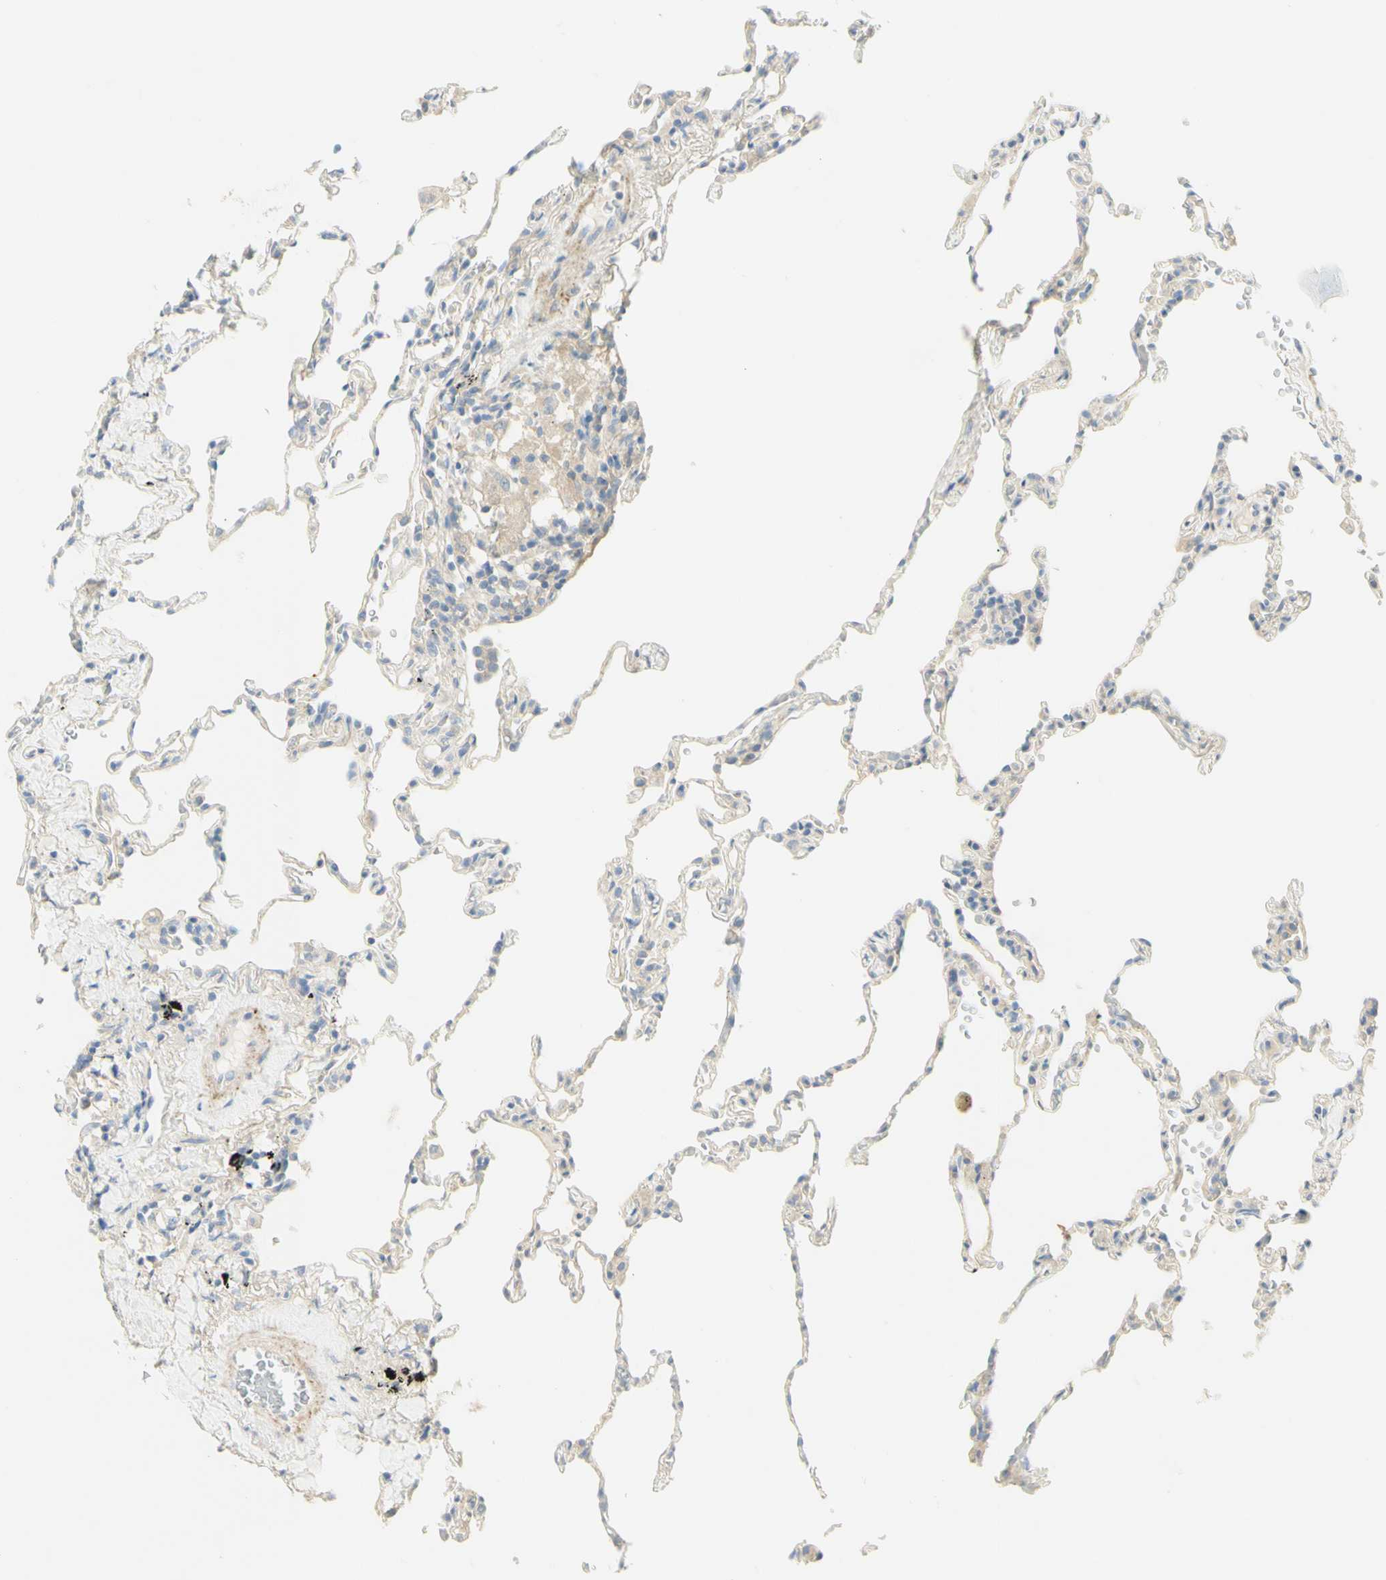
{"staining": {"intensity": "negative", "quantity": "none", "location": "none"}, "tissue": "lung", "cell_type": "Alveolar cells", "image_type": "normal", "snomed": [{"axis": "morphology", "description": "Normal tissue, NOS"}, {"axis": "topography", "description": "Lung"}], "caption": "IHC photomicrograph of unremarkable human lung stained for a protein (brown), which exhibits no staining in alveolar cells.", "gene": "GCNT3", "patient": {"sex": "male", "age": 59}}